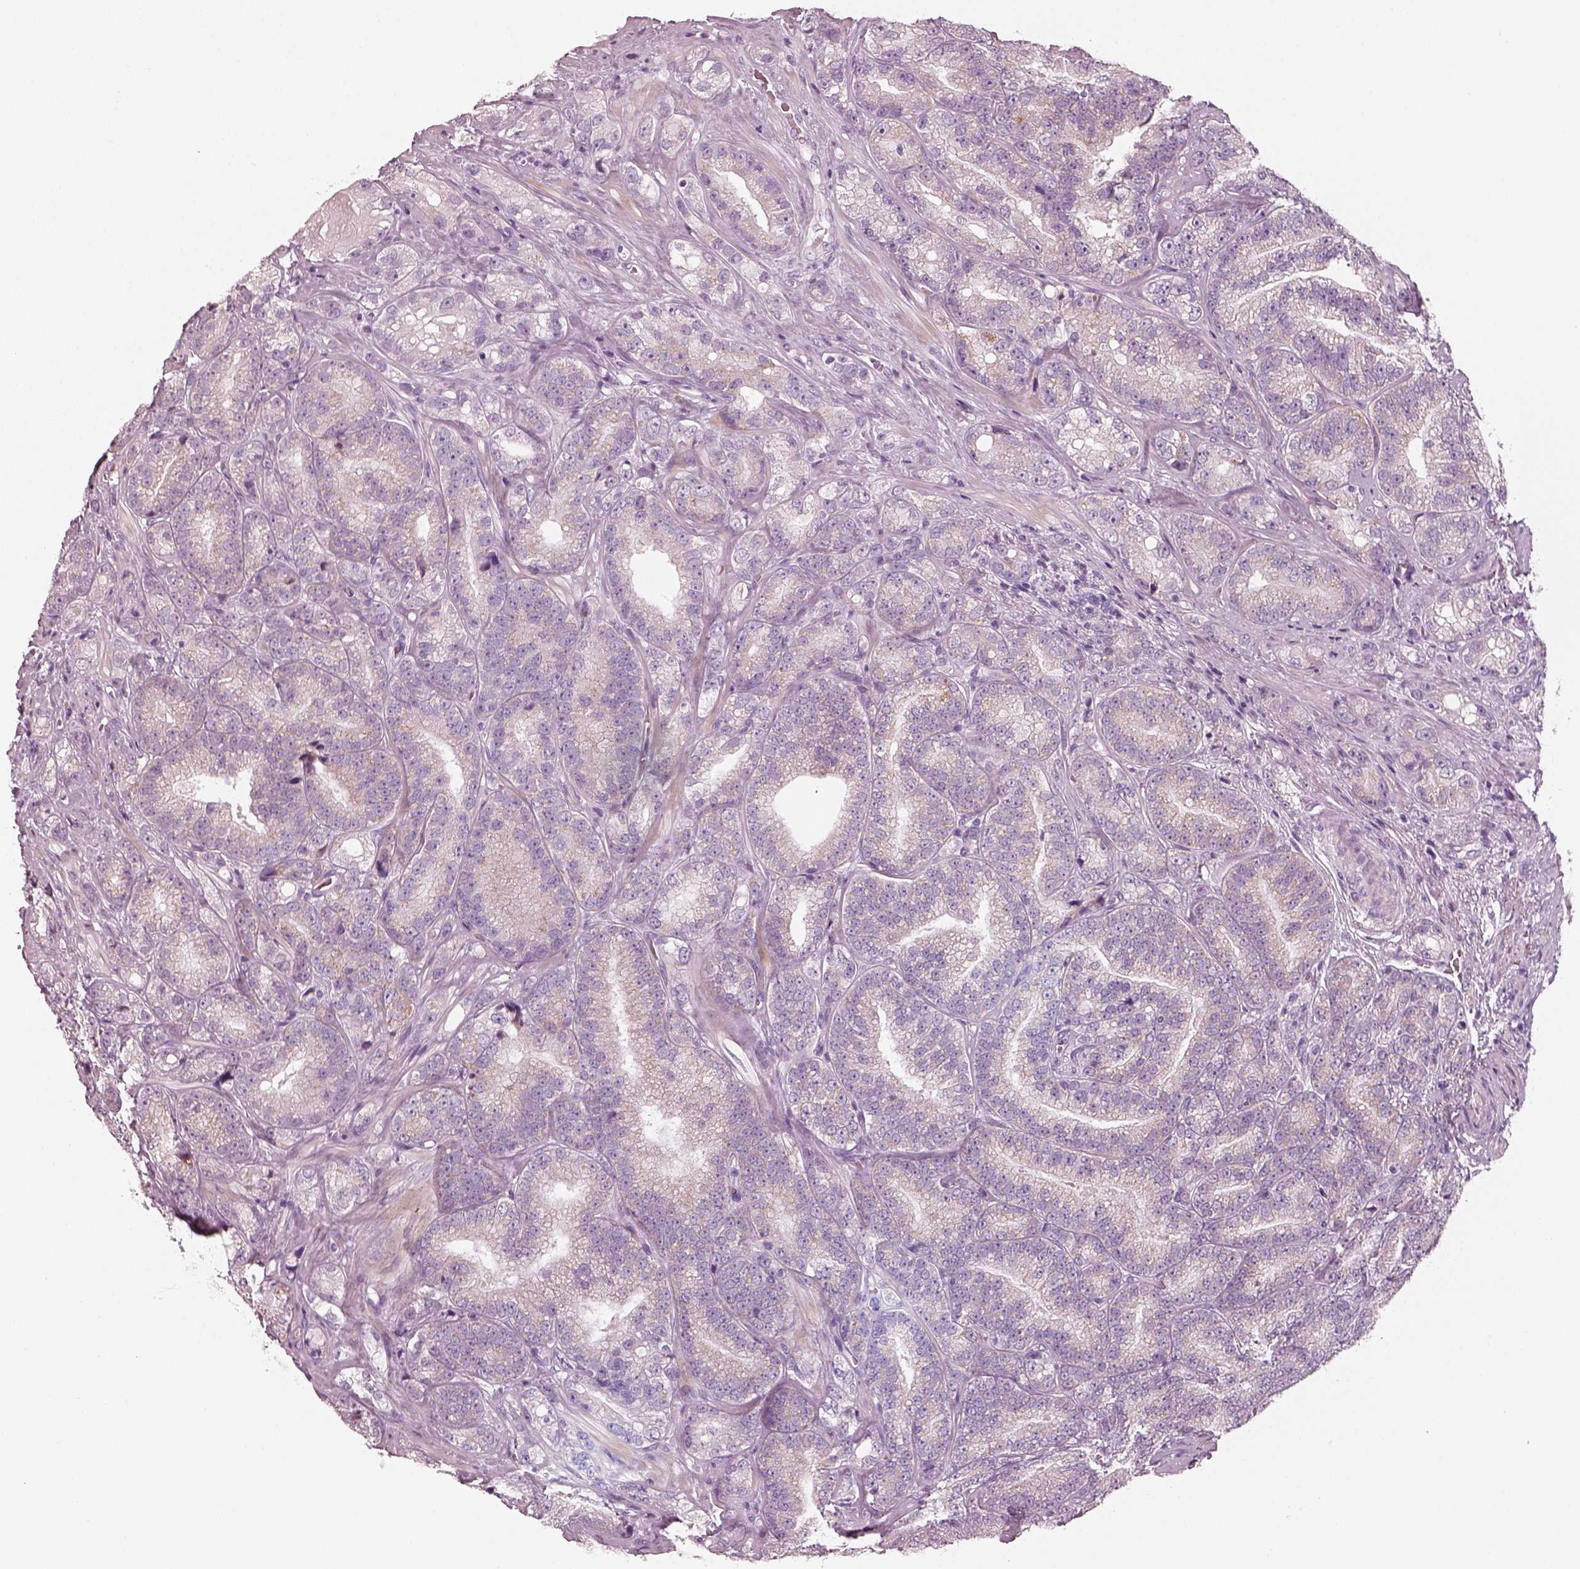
{"staining": {"intensity": "negative", "quantity": "none", "location": "none"}, "tissue": "prostate cancer", "cell_type": "Tumor cells", "image_type": "cancer", "snomed": [{"axis": "morphology", "description": "Adenocarcinoma, NOS"}, {"axis": "topography", "description": "Prostate"}], "caption": "High magnification brightfield microscopy of prostate adenocarcinoma stained with DAB (3,3'-diaminobenzidine) (brown) and counterstained with hematoxylin (blue): tumor cells show no significant expression. (Immunohistochemistry, brightfield microscopy, high magnification).", "gene": "R3HDML", "patient": {"sex": "male", "age": 63}}